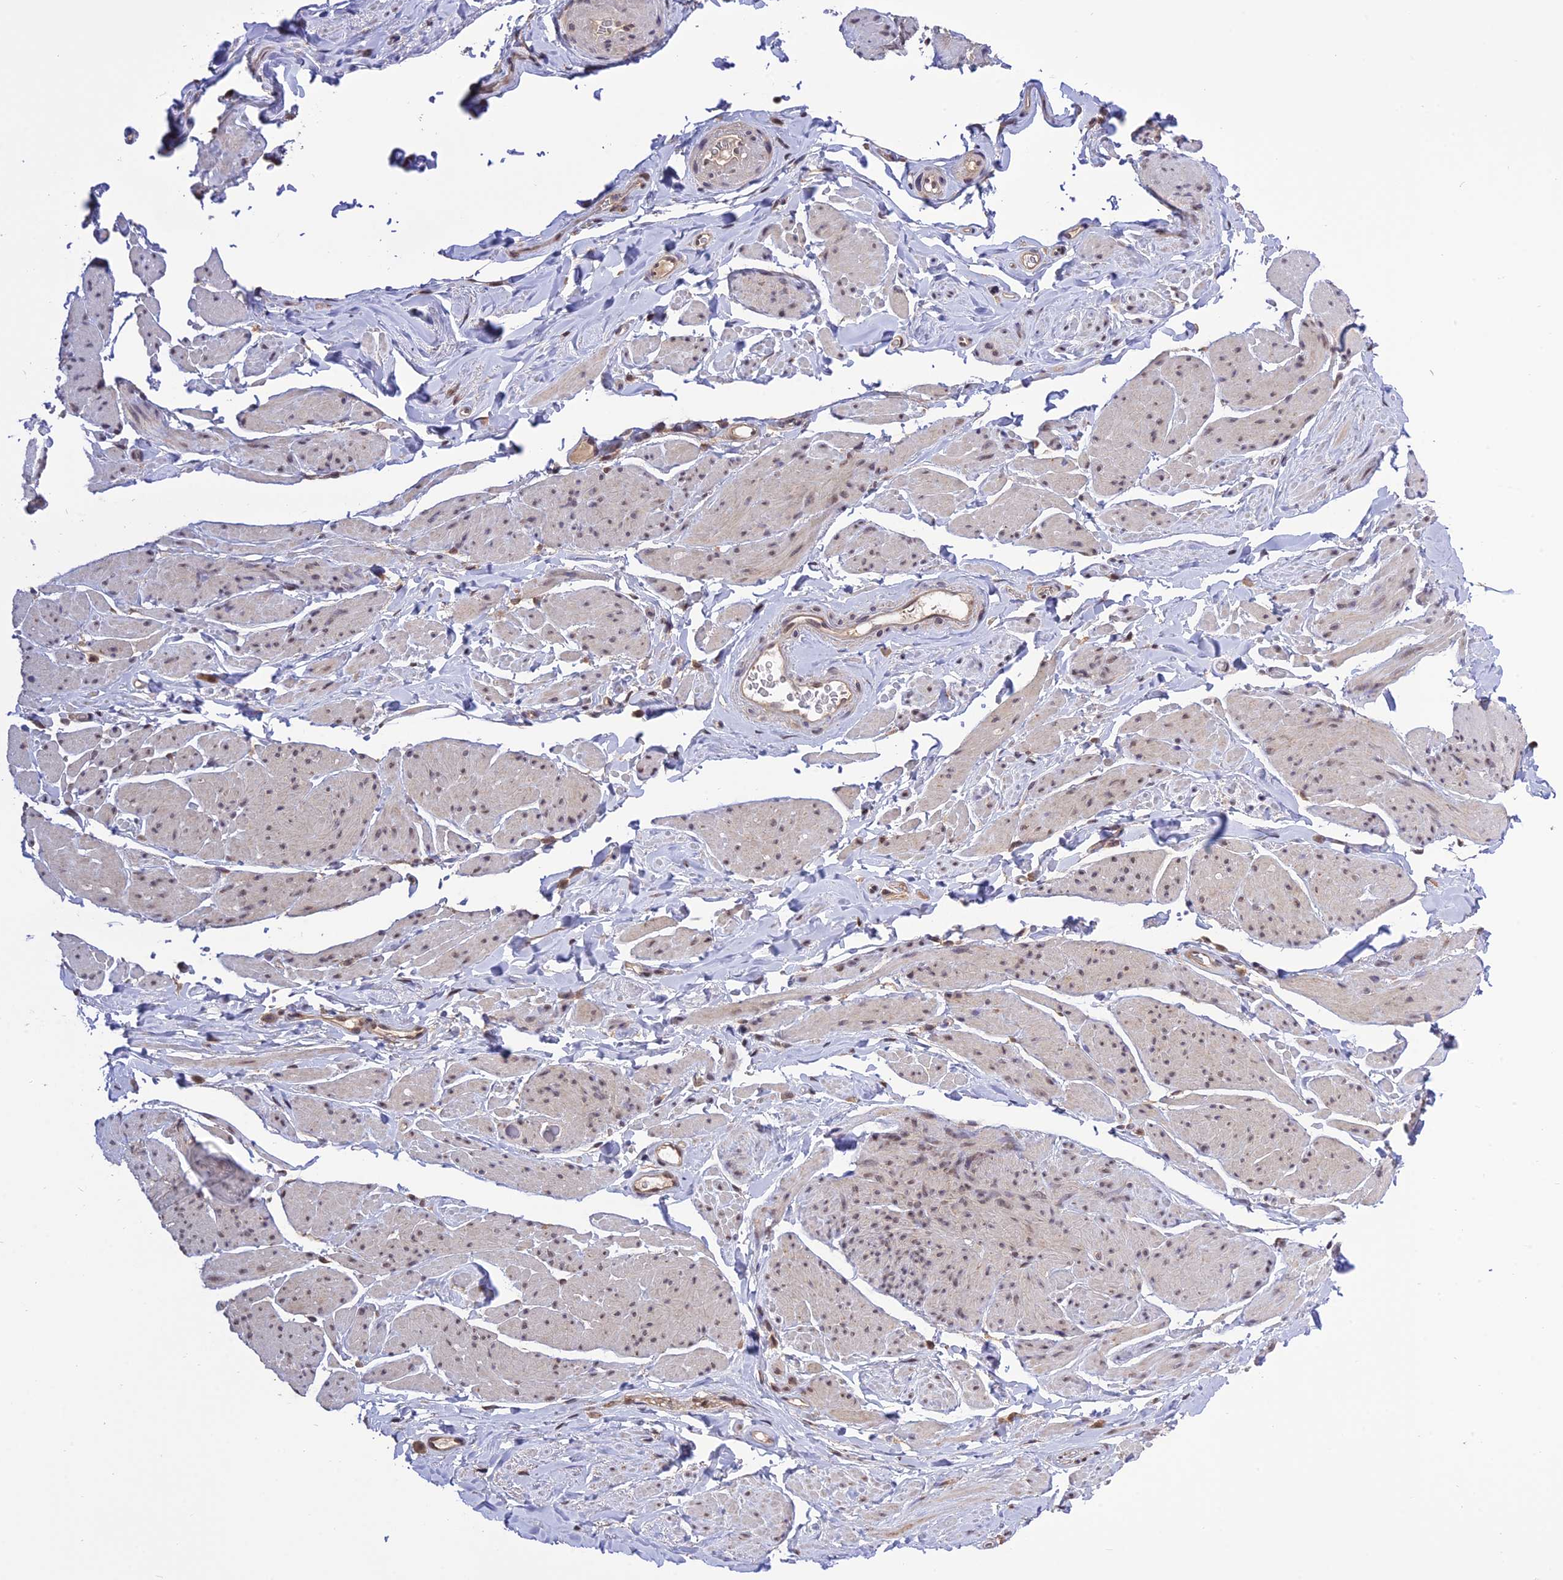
{"staining": {"intensity": "negative", "quantity": "none", "location": "none"}, "tissue": "smooth muscle", "cell_type": "Smooth muscle cells", "image_type": "normal", "snomed": [{"axis": "morphology", "description": "Normal tissue, NOS"}, {"axis": "topography", "description": "Smooth muscle"}, {"axis": "topography", "description": "Peripheral nerve tissue"}], "caption": "An IHC image of unremarkable smooth muscle is shown. There is no staining in smooth muscle cells of smooth muscle. (DAB IHC, high magnification).", "gene": "MNS1", "patient": {"sex": "male", "age": 69}}